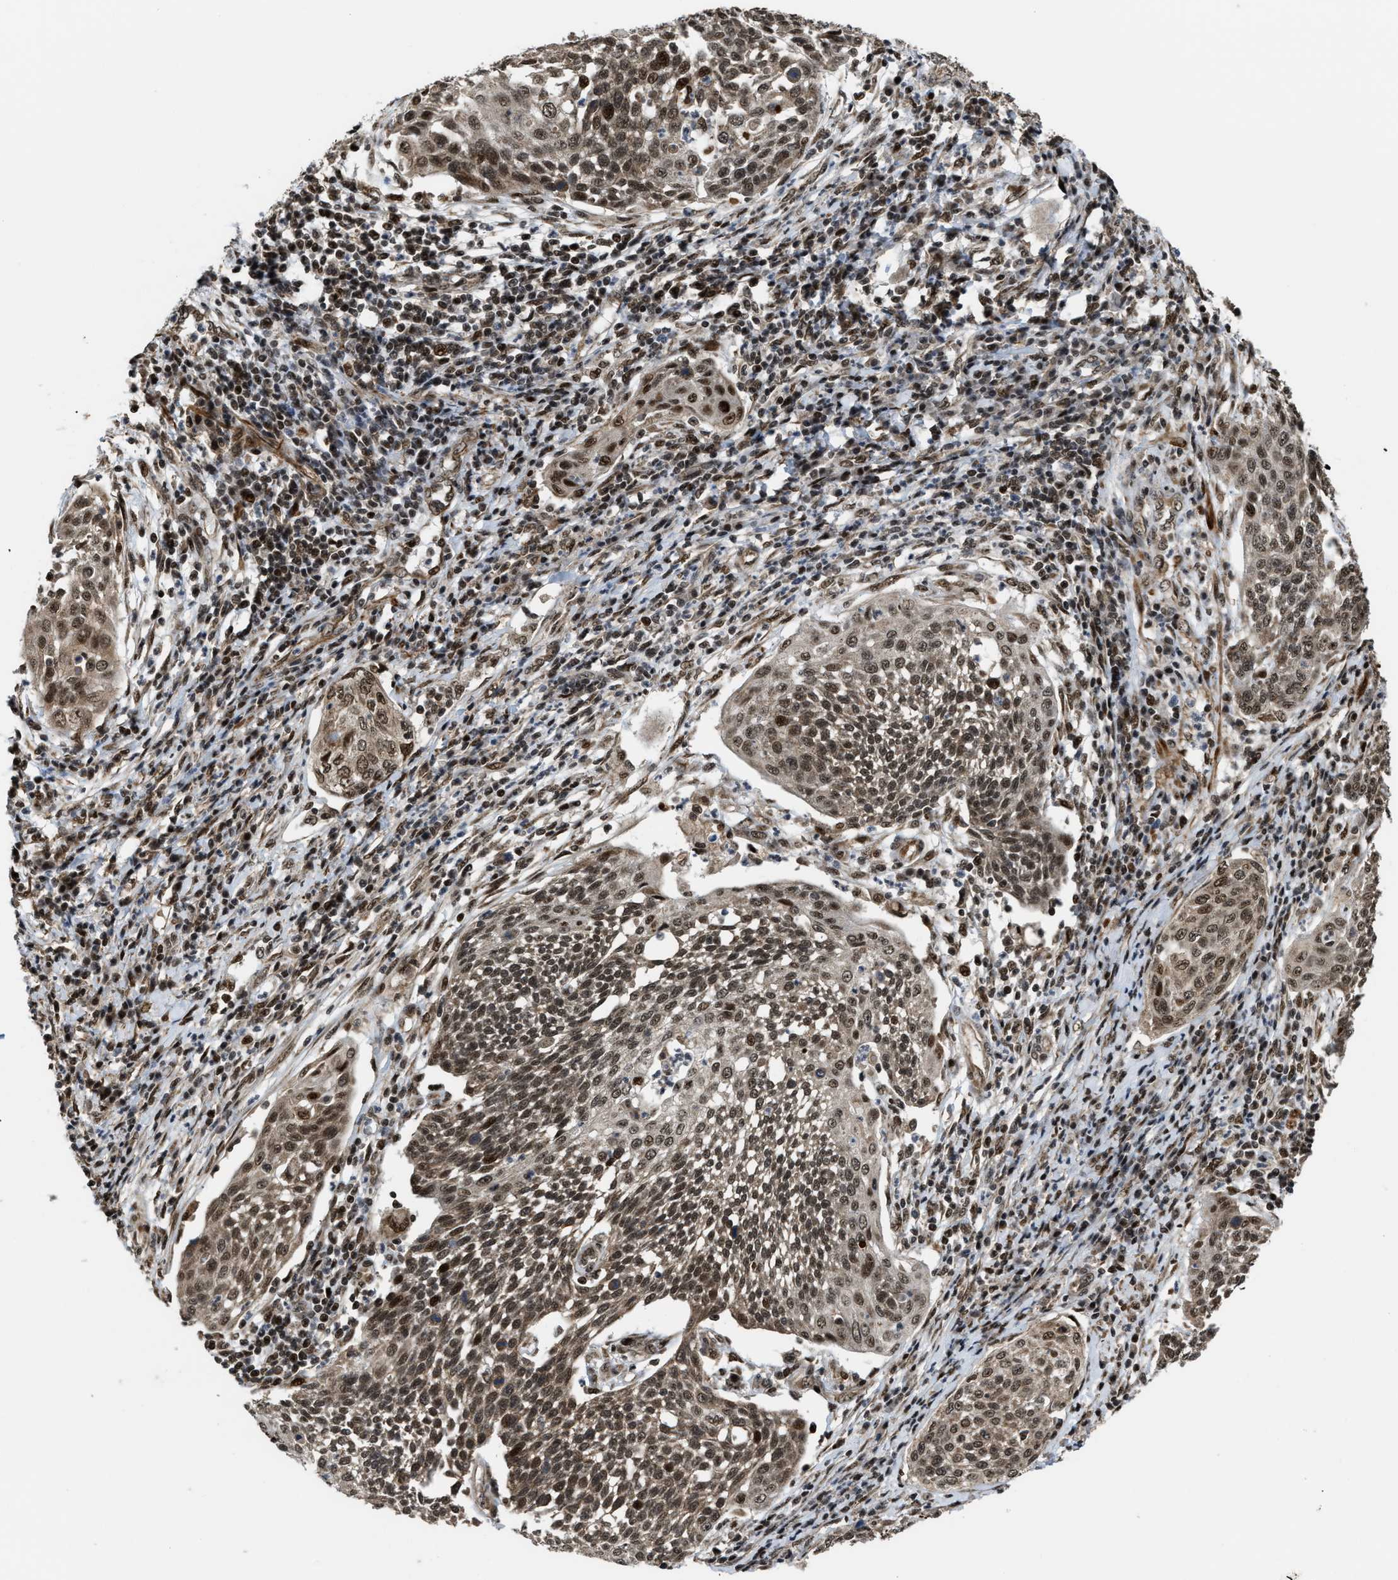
{"staining": {"intensity": "moderate", "quantity": ">75%", "location": "cytoplasmic/membranous,nuclear"}, "tissue": "cervical cancer", "cell_type": "Tumor cells", "image_type": "cancer", "snomed": [{"axis": "morphology", "description": "Squamous cell carcinoma, NOS"}, {"axis": "topography", "description": "Cervix"}], "caption": "High-power microscopy captured an IHC photomicrograph of squamous cell carcinoma (cervical), revealing moderate cytoplasmic/membranous and nuclear expression in about >75% of tumor cells.", "gene": "ZNF250", "patient": {"sex": "female", "age": 34}}